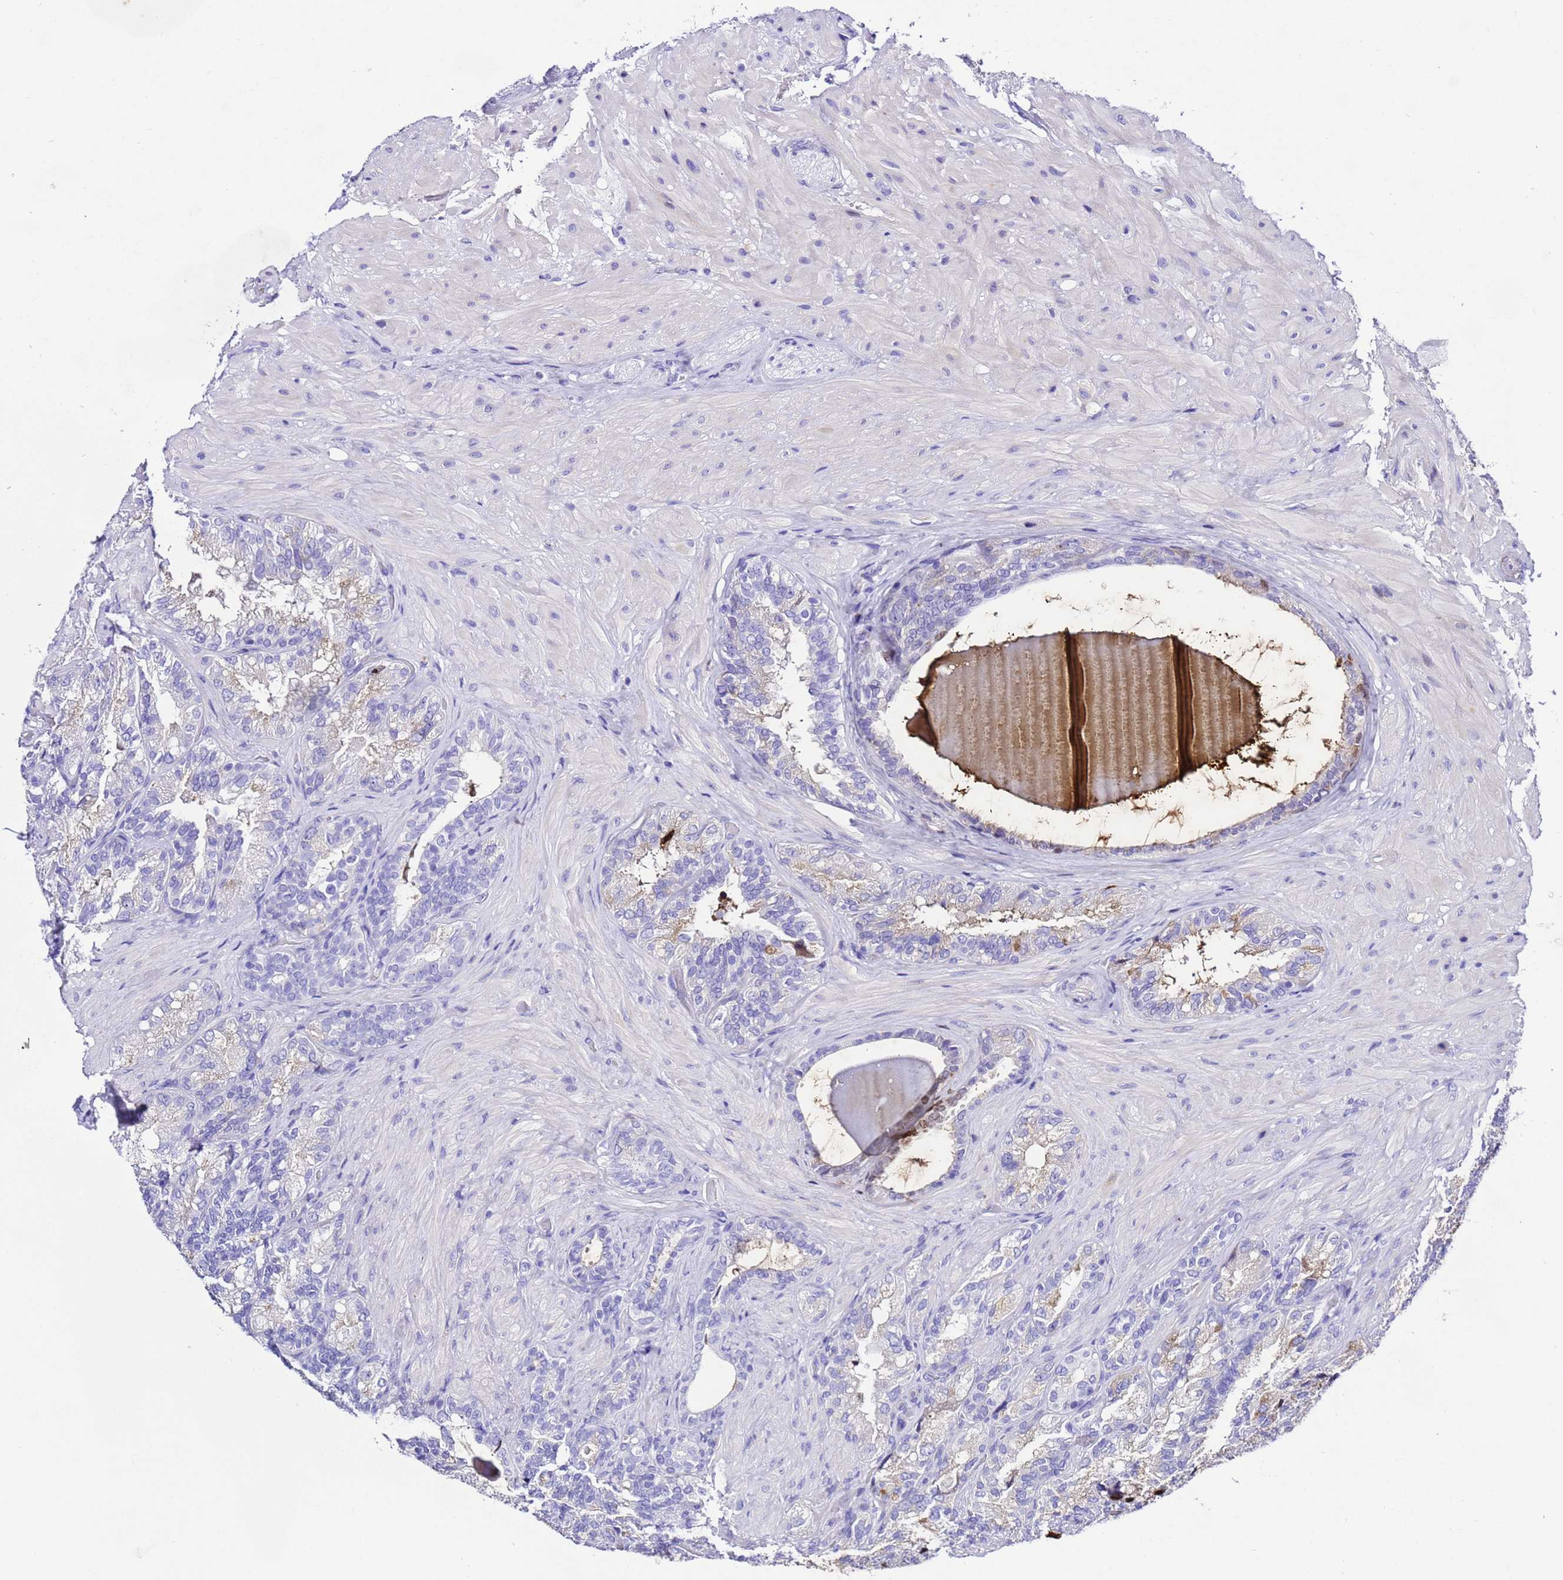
{"staining": {"intensity": "weak", "quantity": "<25%", "location": "cytoplasmic/membranous"}, "tissue": "seminal vesicle", "cell_type": "Glandular cells", "image_type": "normal", "snomed": [{"axis": "morphology", "description": "Normal tissue, NOS"}, {"axis": "topography", "description": "Prostate and seminal vesicle, NOS"}, {"axis": "topography", "description": "Prostate"}, {"axis": "topography", "description": "Seminal veicle"}], "caption": "The histopathology image exhibits no staining of glandular cells in benign seminal vesicle.", "gene": "ZNF417", "patient": {"sex": "male", "age": 67}}